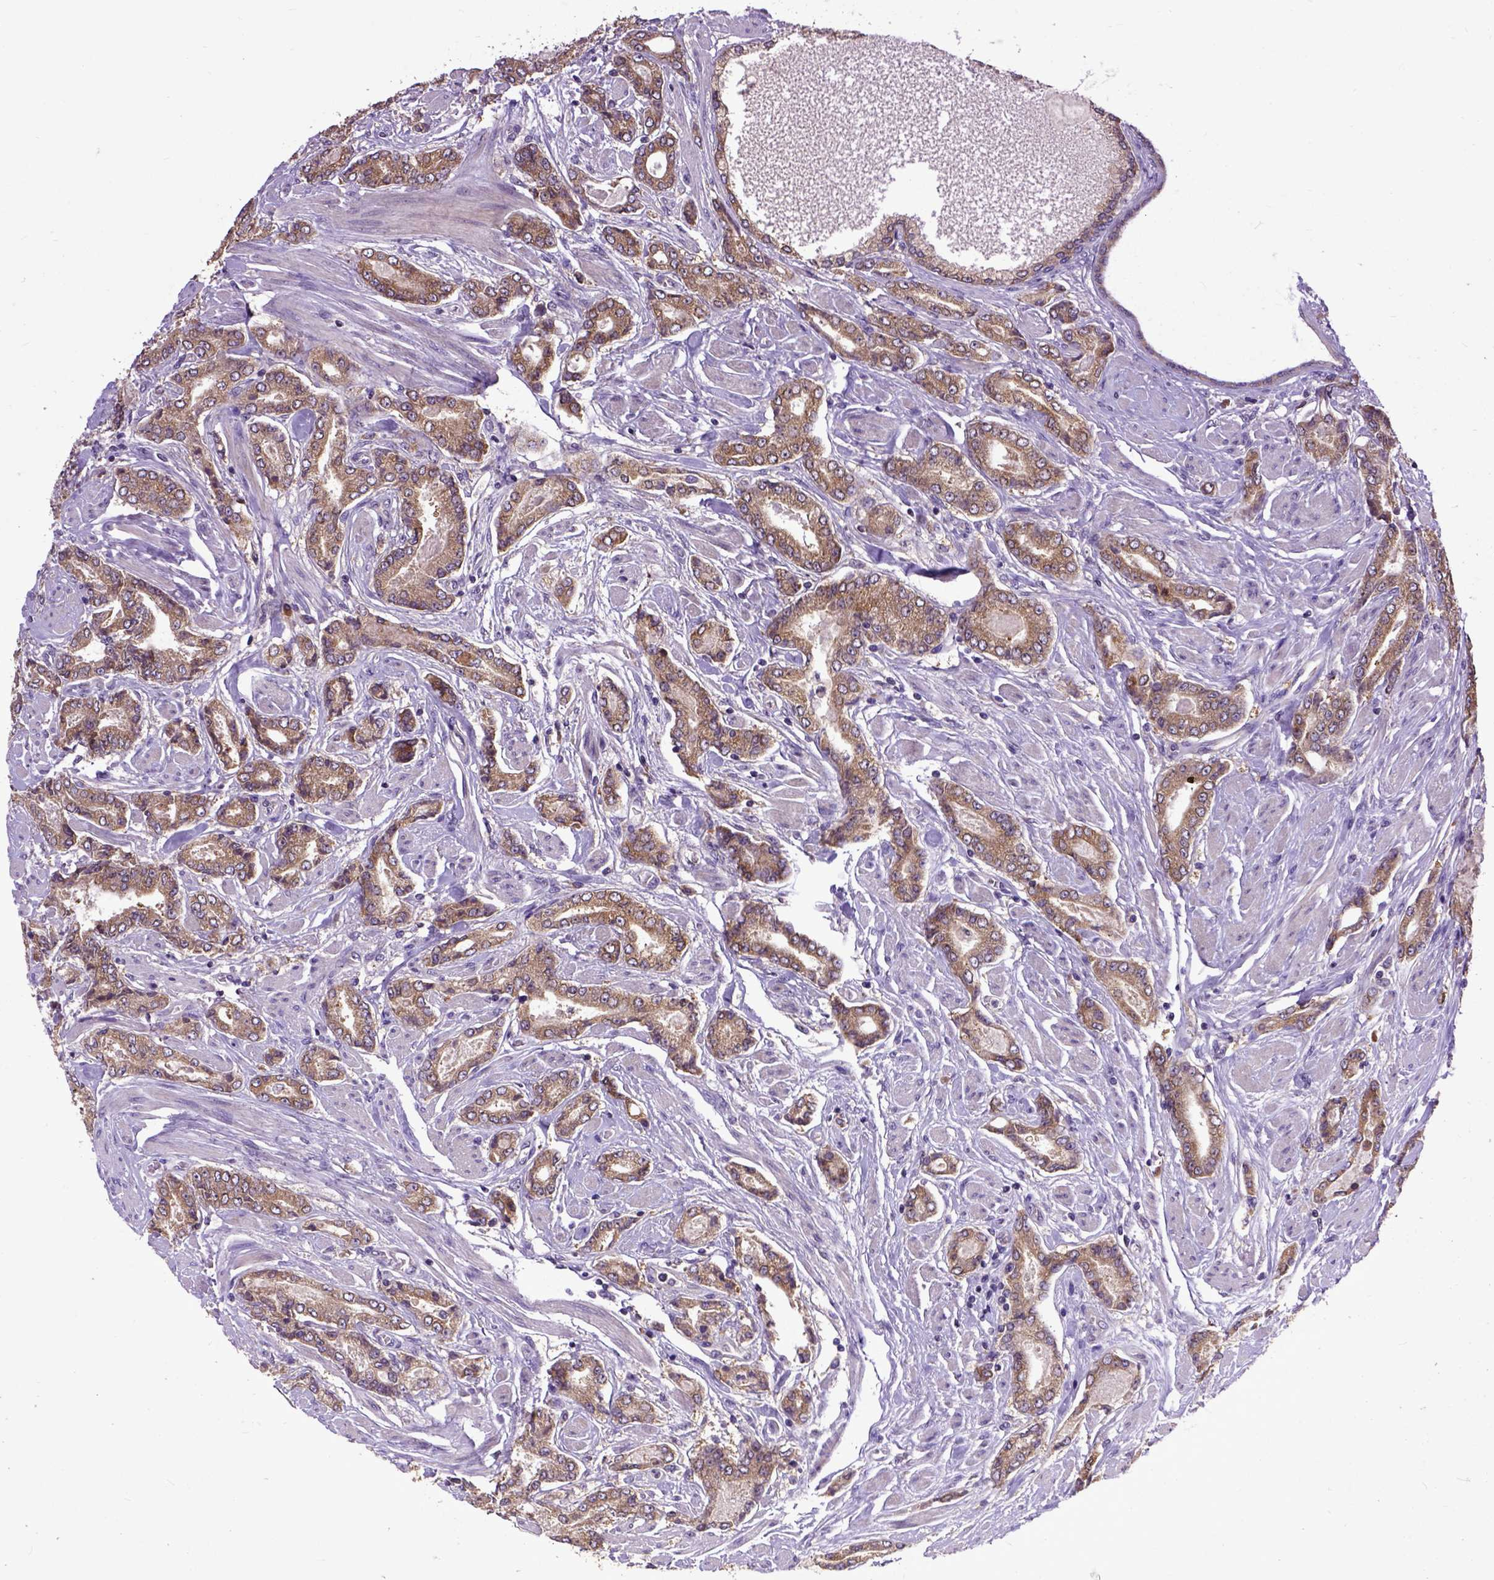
{"staining": {"intensity": "moderate", "quantity": ">75%", "location": "cytoplasmic/membranous"}, "tissue": "prostate cancer", "cell_type": "Tumor cells", "image_type": "cancer", "snomed": [{"axis": "morphology", "description": "Adenocarcinoma, NOS"}, {"axis": "topography", "description": "Prostate"}], "caption": "Prostate adenocarcinoma tissue demonstrates moderate cytoplasmic/membranous staining in approximately >75% of tumor cells (brown staining indicates protein expression, while blue staining denotes nuclei).", "gene": "ARL1", "patient": {"sex": "male", "age": 64}}